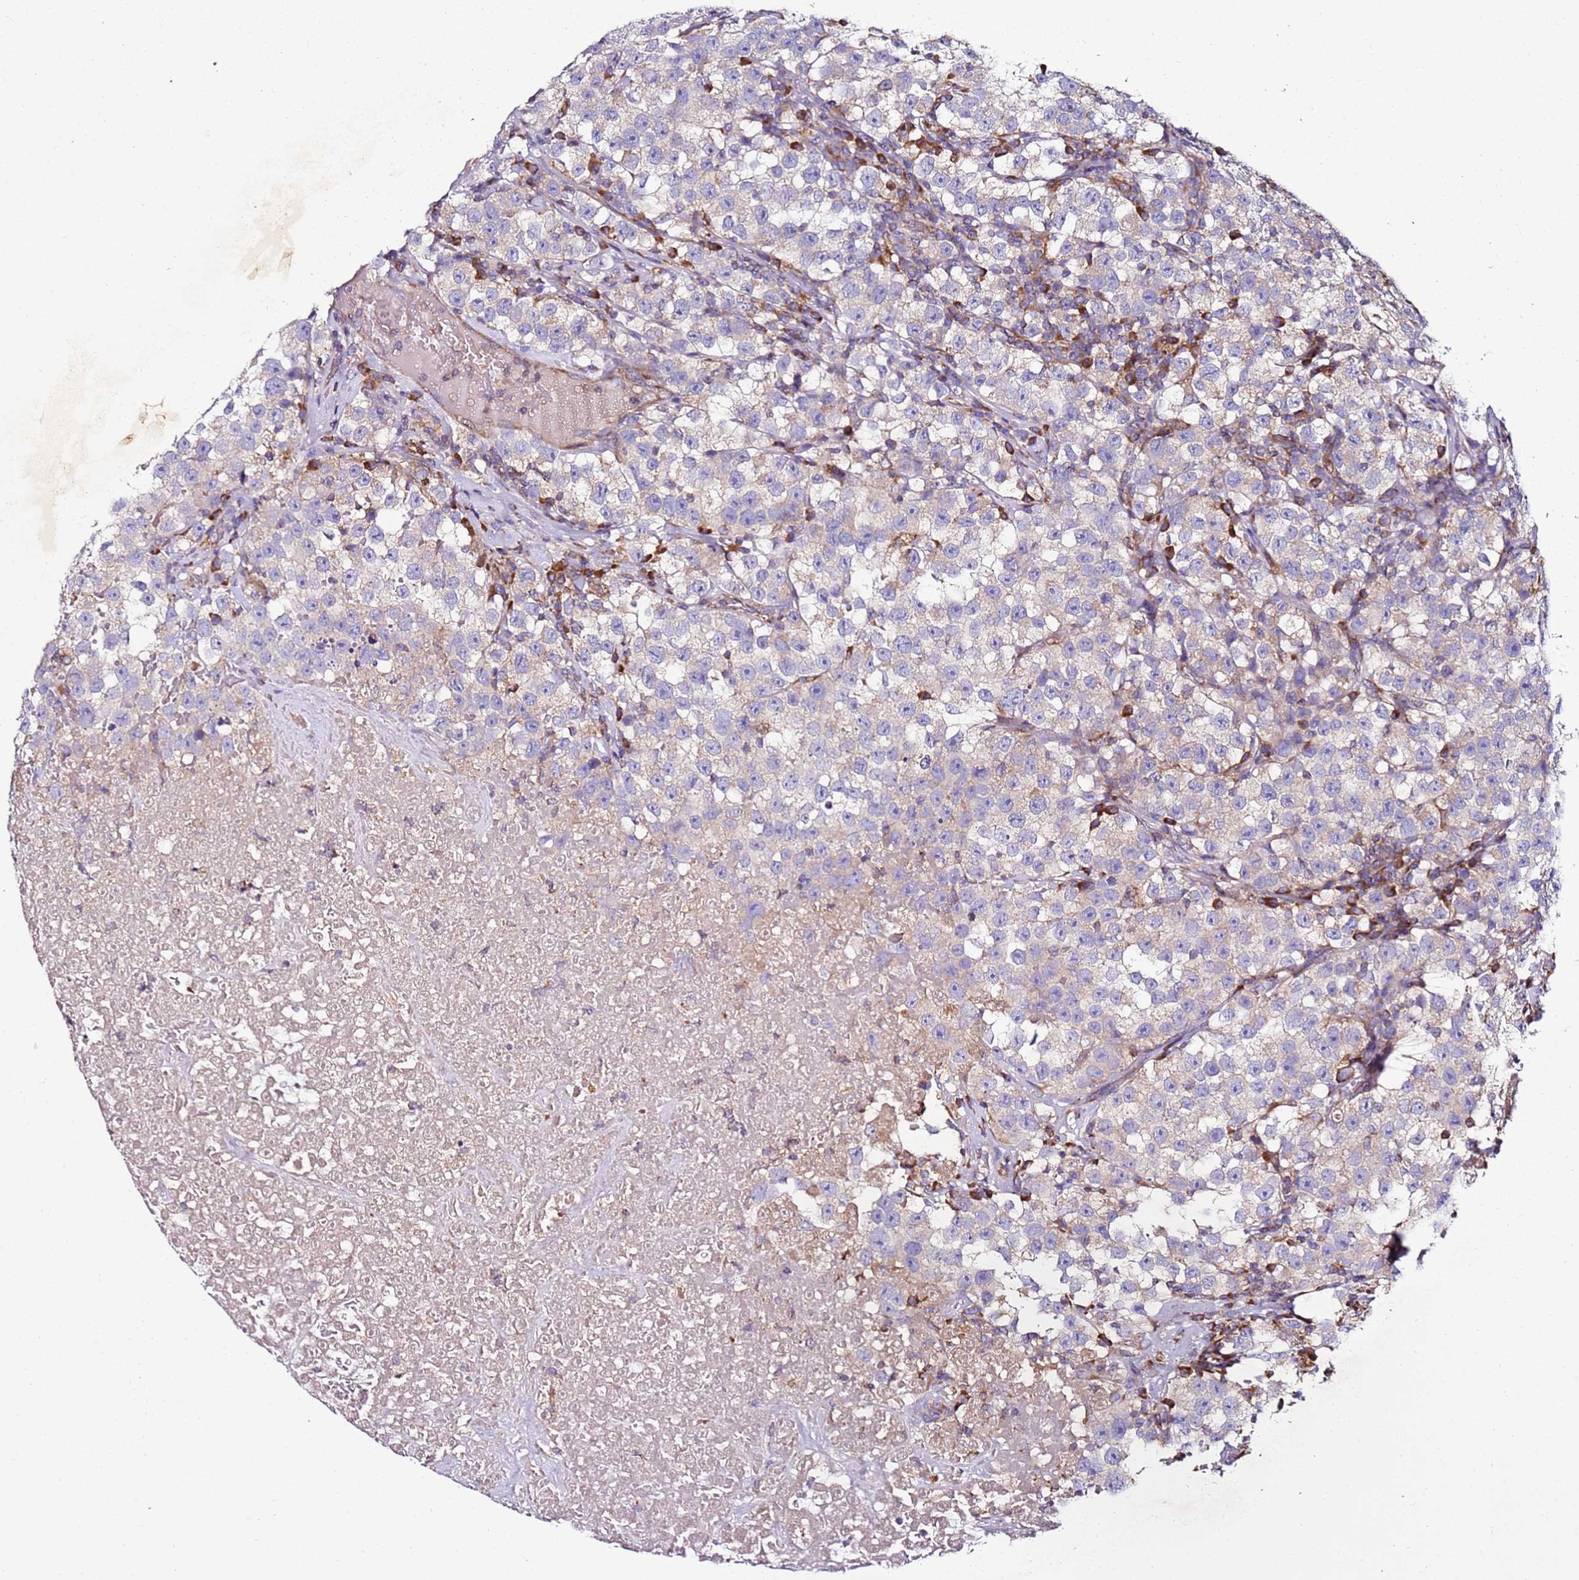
{"staining": {"intensity": "weak", "quantity": "<25%", "location": "cytoplasmic/membranous"}, "tissue": "testis cancer", "cell_type": "Tumor cells", "image_type": "cancer", "snomed": [{"axis": "morphology", "description": "Seminoma, NOS"}, {"axis": "topography", "description": "Testis"}], "caption": "A high-resolution micrograph shows immunohistochemistry (IHC) staining of testis seminoma, which exhibits no significant expression in tumor cells. (DAB IHC visualized using brightfield microscopy, high magnification).", "gene": "C19orf12", "patient": {"sex": "male", "age": 22}}